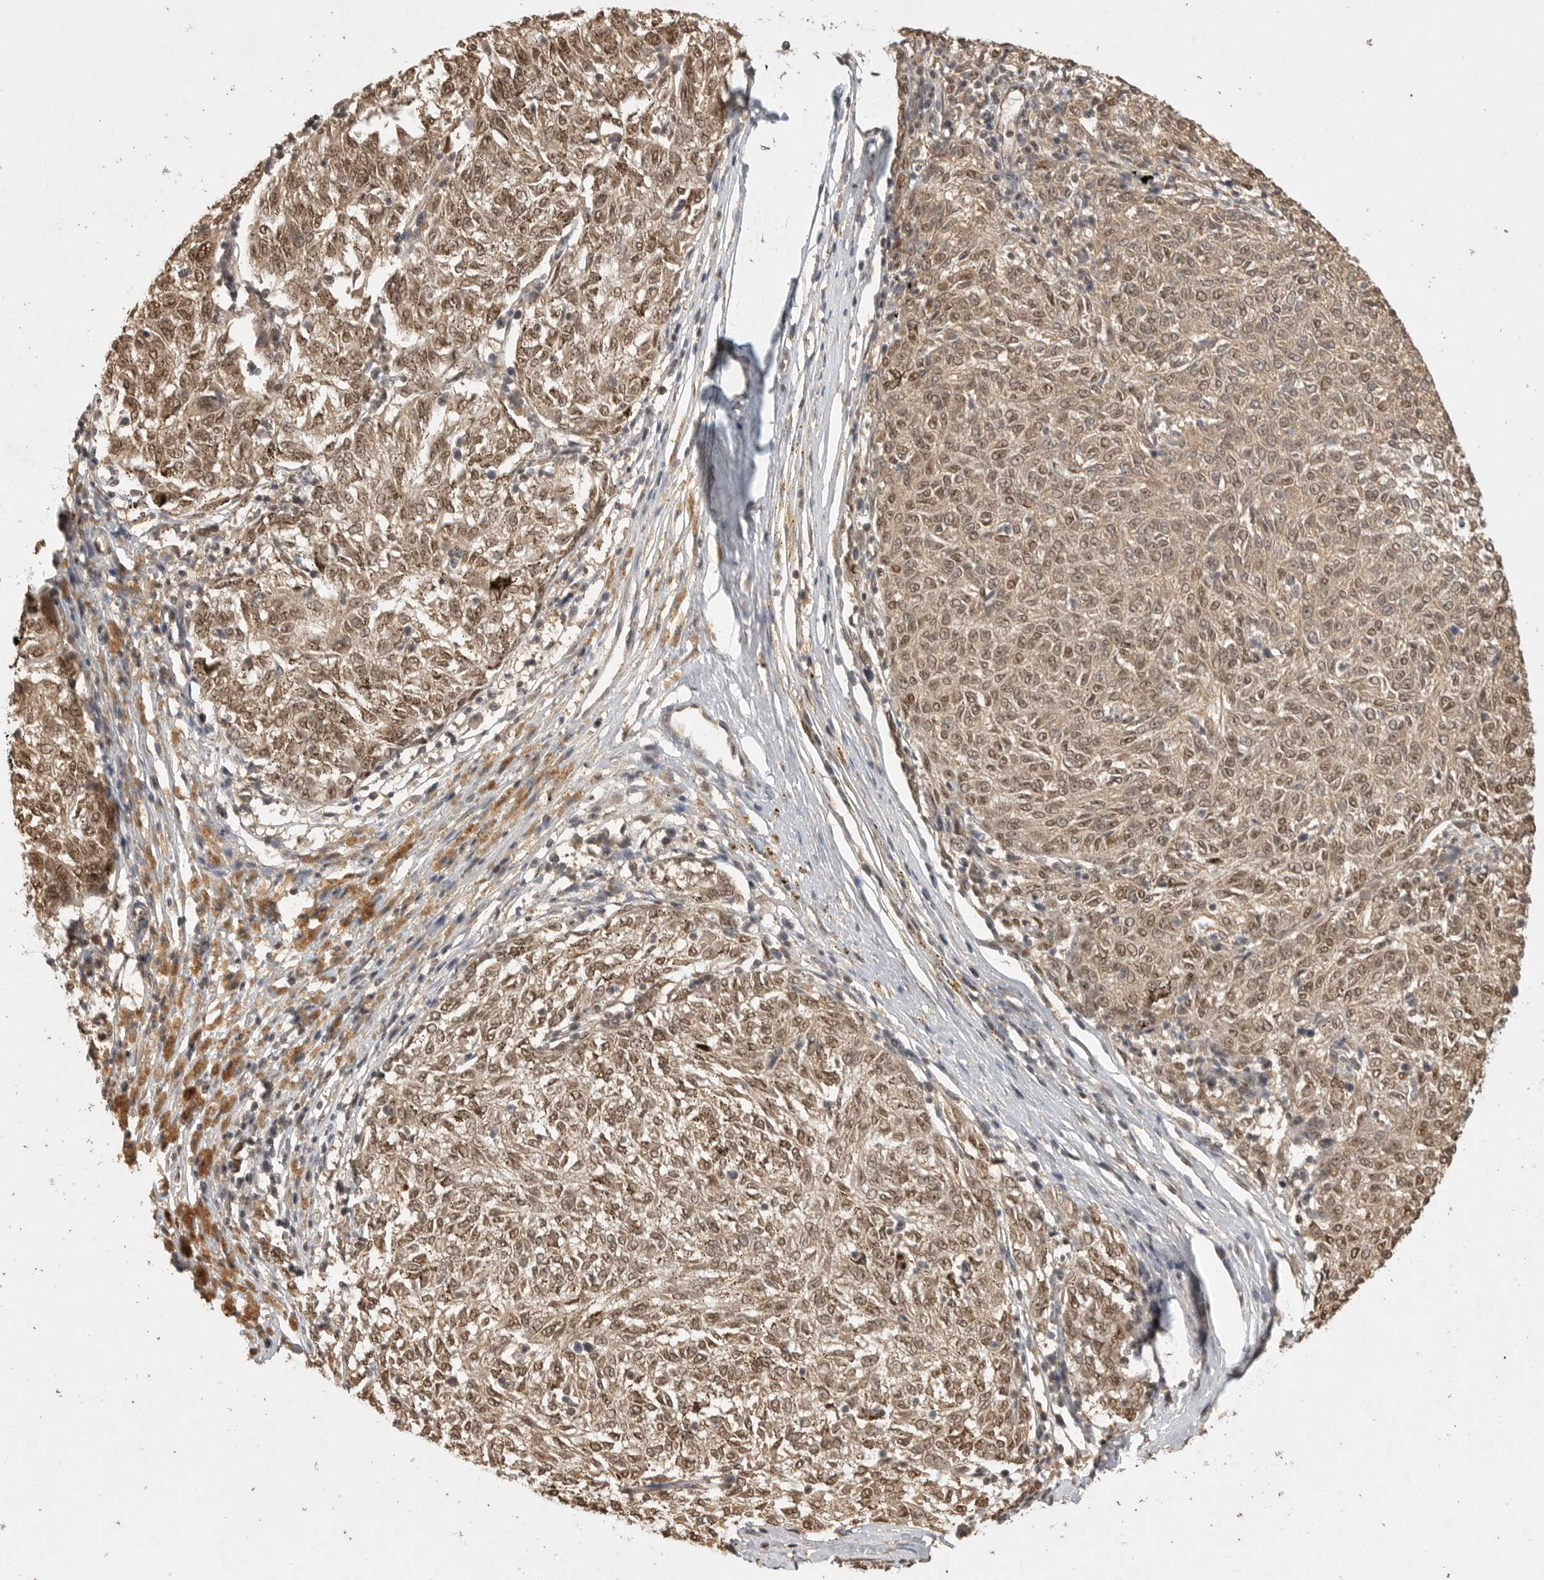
{"staining": {"intensity": "moderate", "quantity": ">75%", "location": "cytoplasmic/membranous,nuclear"}, "tissue": "melanoma", "cell_type": "Tumor cells", "image_type": "cancer", "snomed": [{"axis": "morphology", "description": "Malignant melanoma, NOS"}, {"axis": "topography", "description": "Skin"}], "caption": "The histopathology image reveals a brown stain indicating the presence of a protein in the cytoplasmic/membranous and nuclear of tumor cells in malignant melanoma.", "gene": "DFFA", "patient": {"sex": "female", "age": 72}}